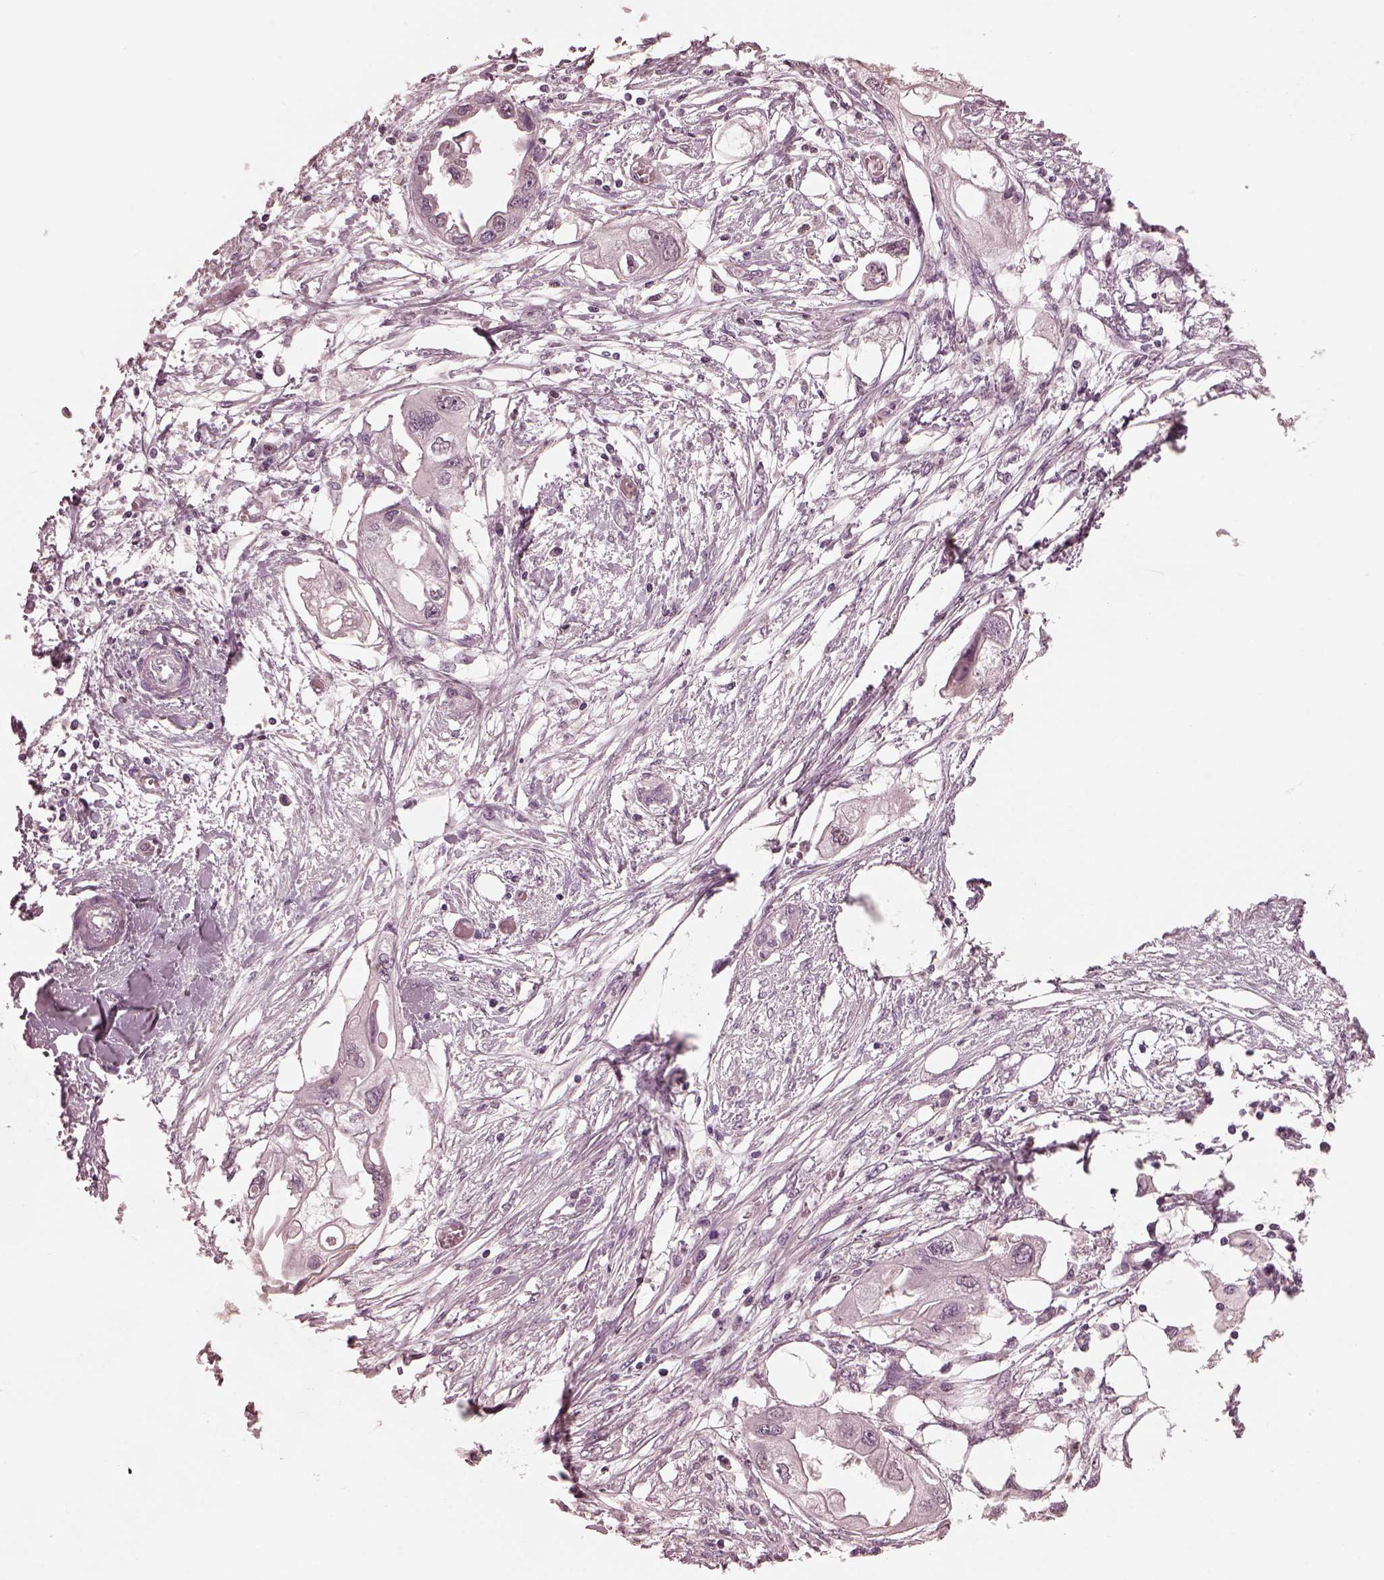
{"staining": {"intensity": "negative", "quantity": "none", "location": "none"}, "tissue": "endometrial cancer", "cell_type": "Tumor cells", "image_type": "cancer", "snomed": [{"axis": "morphology", "description": "Adenocarcinoma, NOS"}, {"axis": "morphology", "description": "Adenocarcinoma, metastatic, NOS"}, {"axis": "topography", "description": "Adipose tissue"}, {"axis": "topography", "description": "Endometrium"}], "caption": "Tumor cells are negative for protein expression in human endometrial cancer.", "gene": "TSKS", "patient": {"sex": "female", "age": 67}}